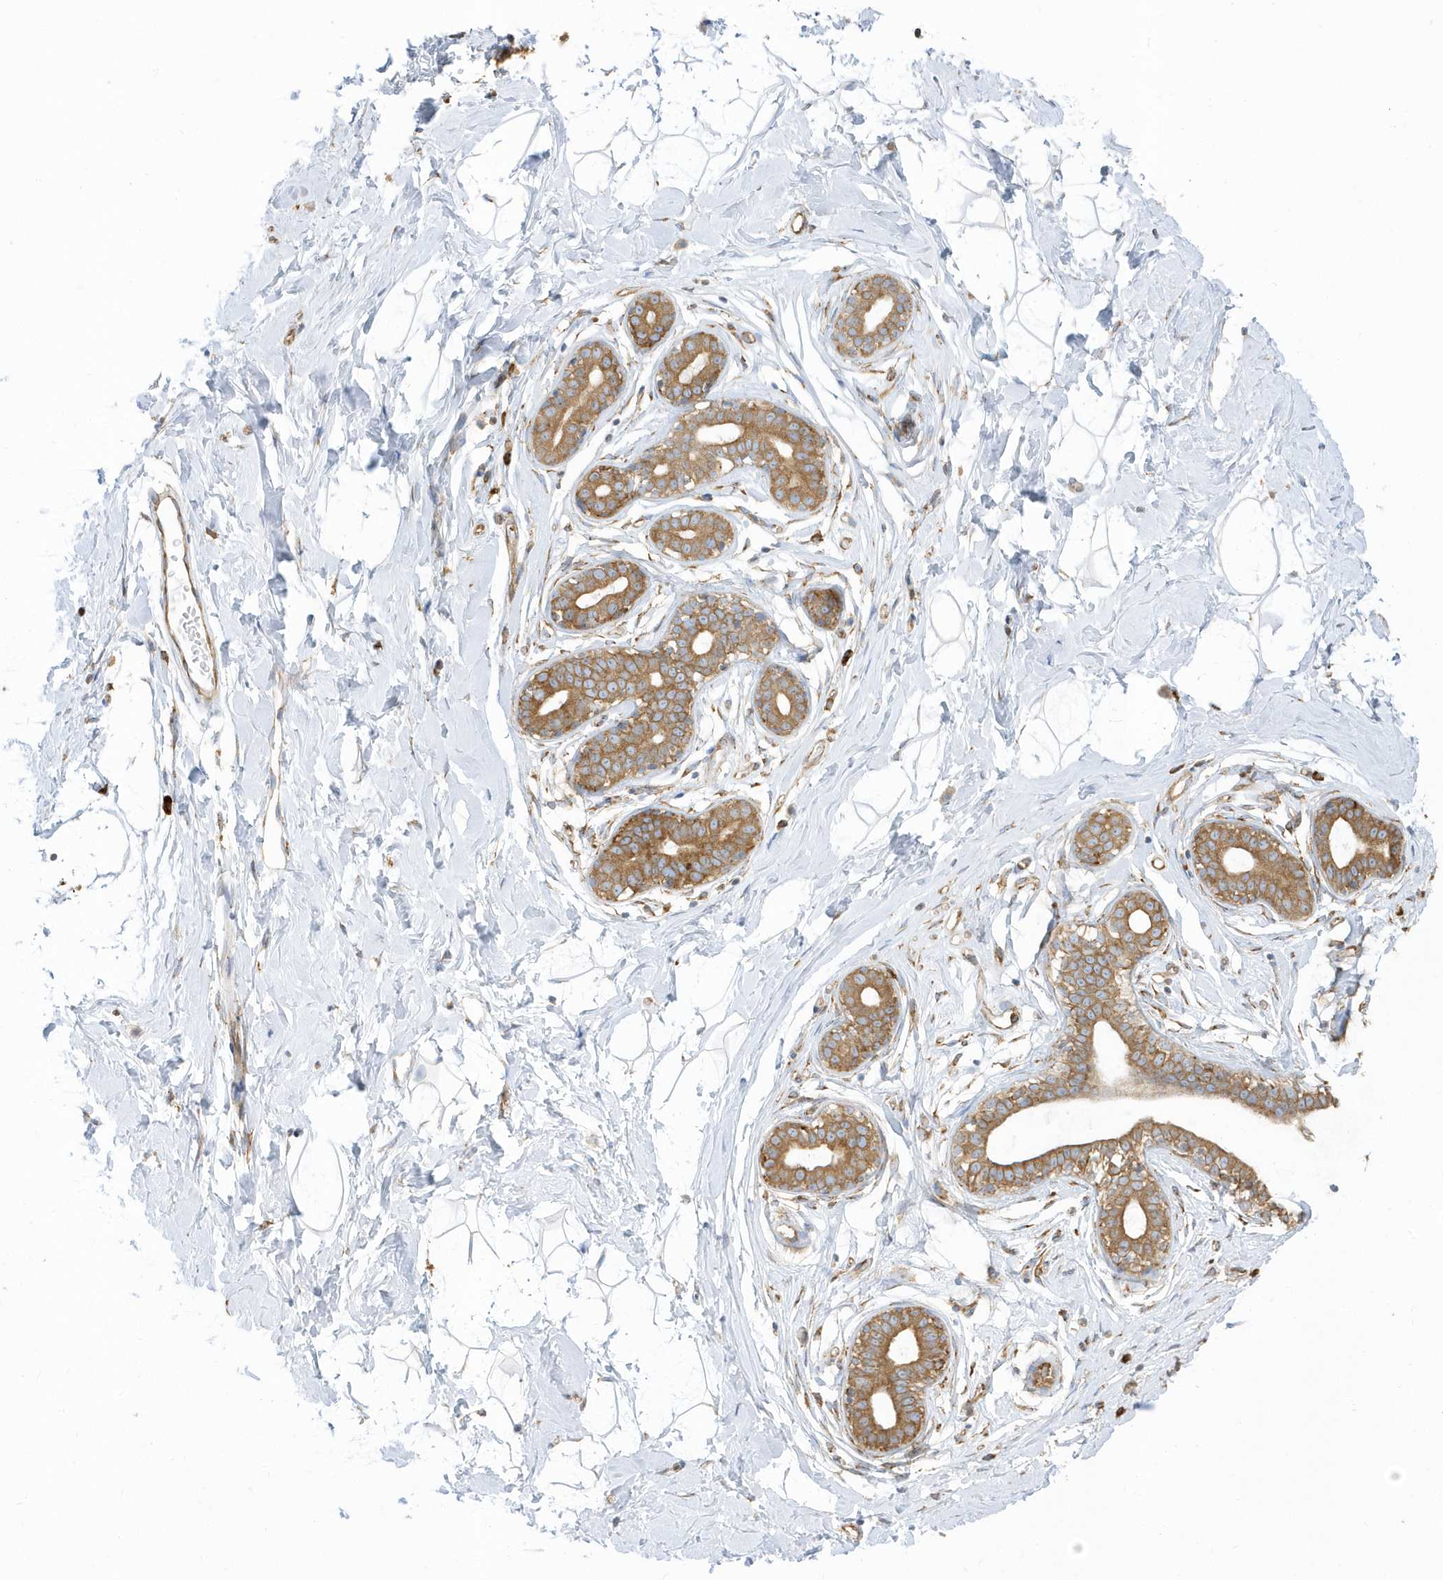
{"staining": {"intensity": "negative", "quantity": "none", "location": "none"}, "tissue": "breast", "cell_type": "Adipocytes", "image_type": "normal", "snomed": [{"axis": "morphology", "description": "Normal tissue, NOS"}, {"axis": "morphology", "description": "Adenoma, NOS"}, {"axis": "topography", "description": "Breast"}], "caption": "Immunohistochemistry of unremarkable human breast displays no staining in adipocytes.", "gene": "PDIA6", "patient": {"sex": "female", "age": 23}}